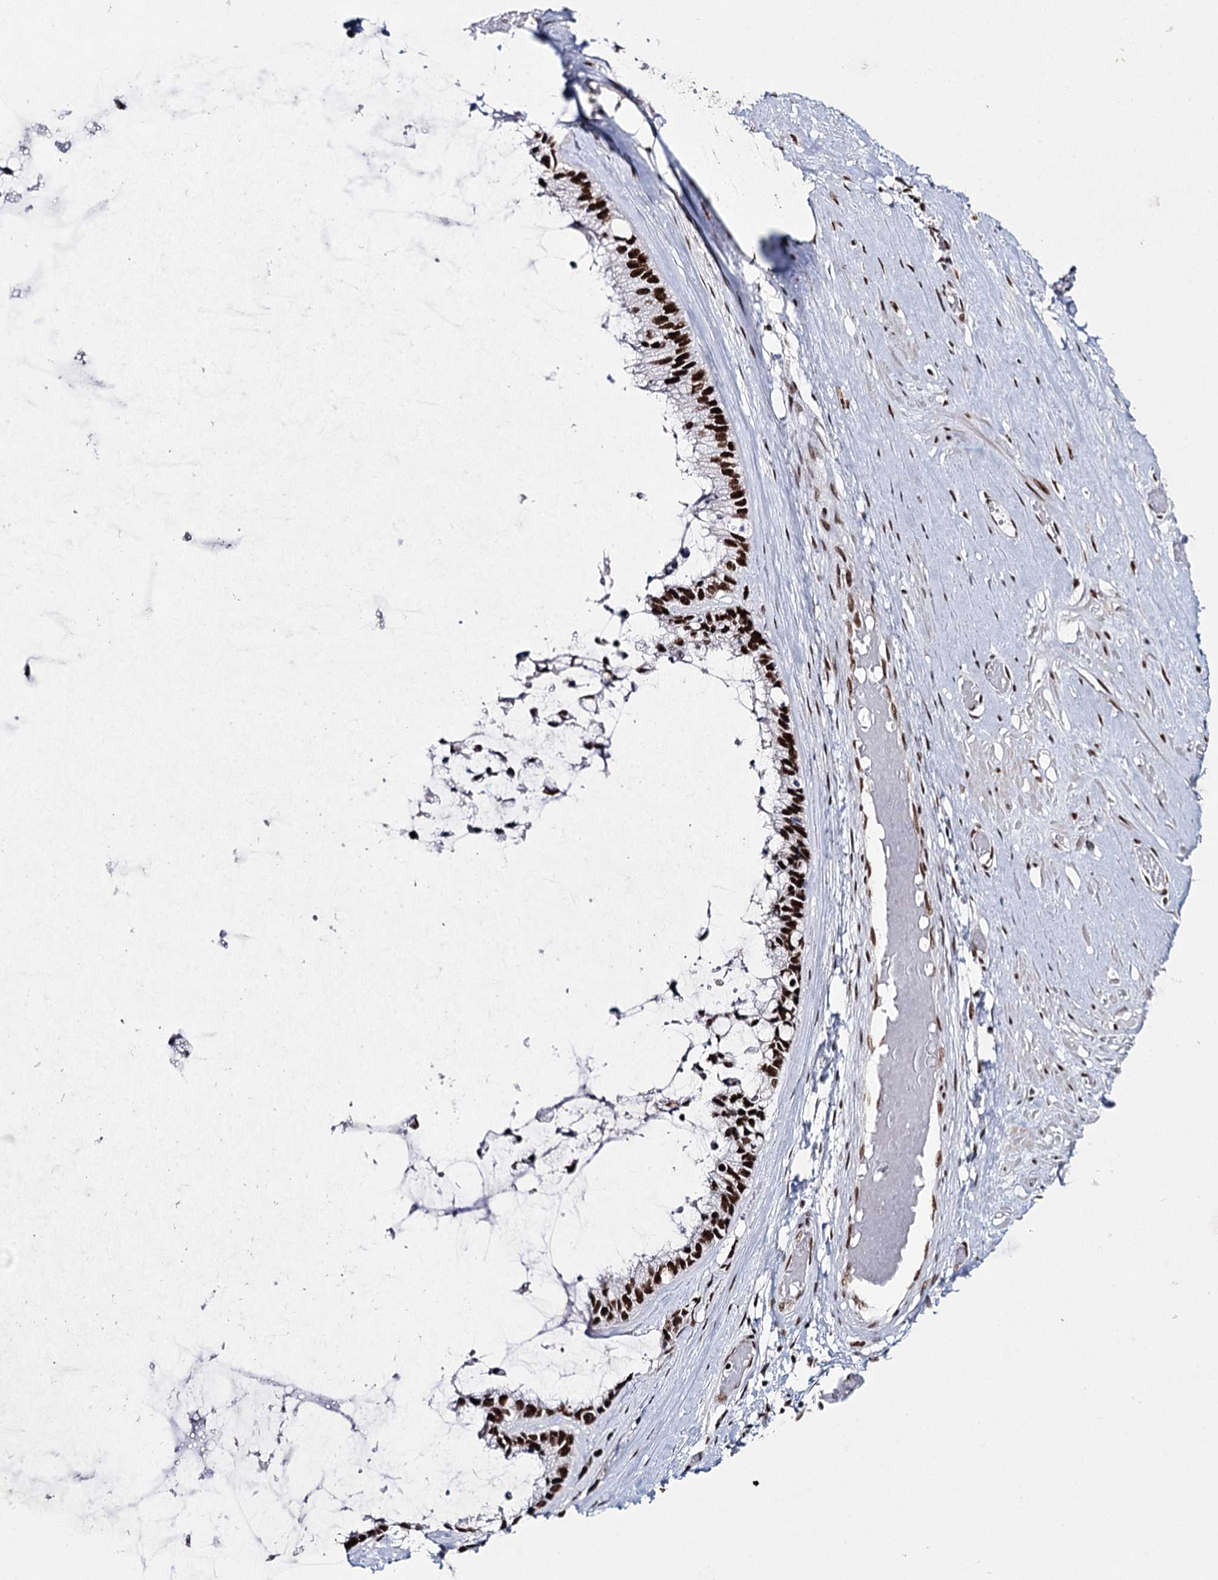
{"staining": {"intensity": "strong", "quantity": ">75%", "location": "nuclear"}, "tissue": "ovarian cancer", "cell_type": "Tumor cells", "image_type": "cancer", "snomed": [{"axis": "morphology", "description": "Cystadenocarcinoma, mucinous, NOS"}, {"axis": "topography", "description": "Ovary"}], "caption": "This image demonstrates mucinous cystadenocarcinoma (ovarian) stained with IHC to label a protein in brown. The nuclear of tumor cells show strong positivity for the protein. Nuclei are counter-stained blue.", "gene": "SCAF8", "patient": {"sex": "female", "age": 39}}